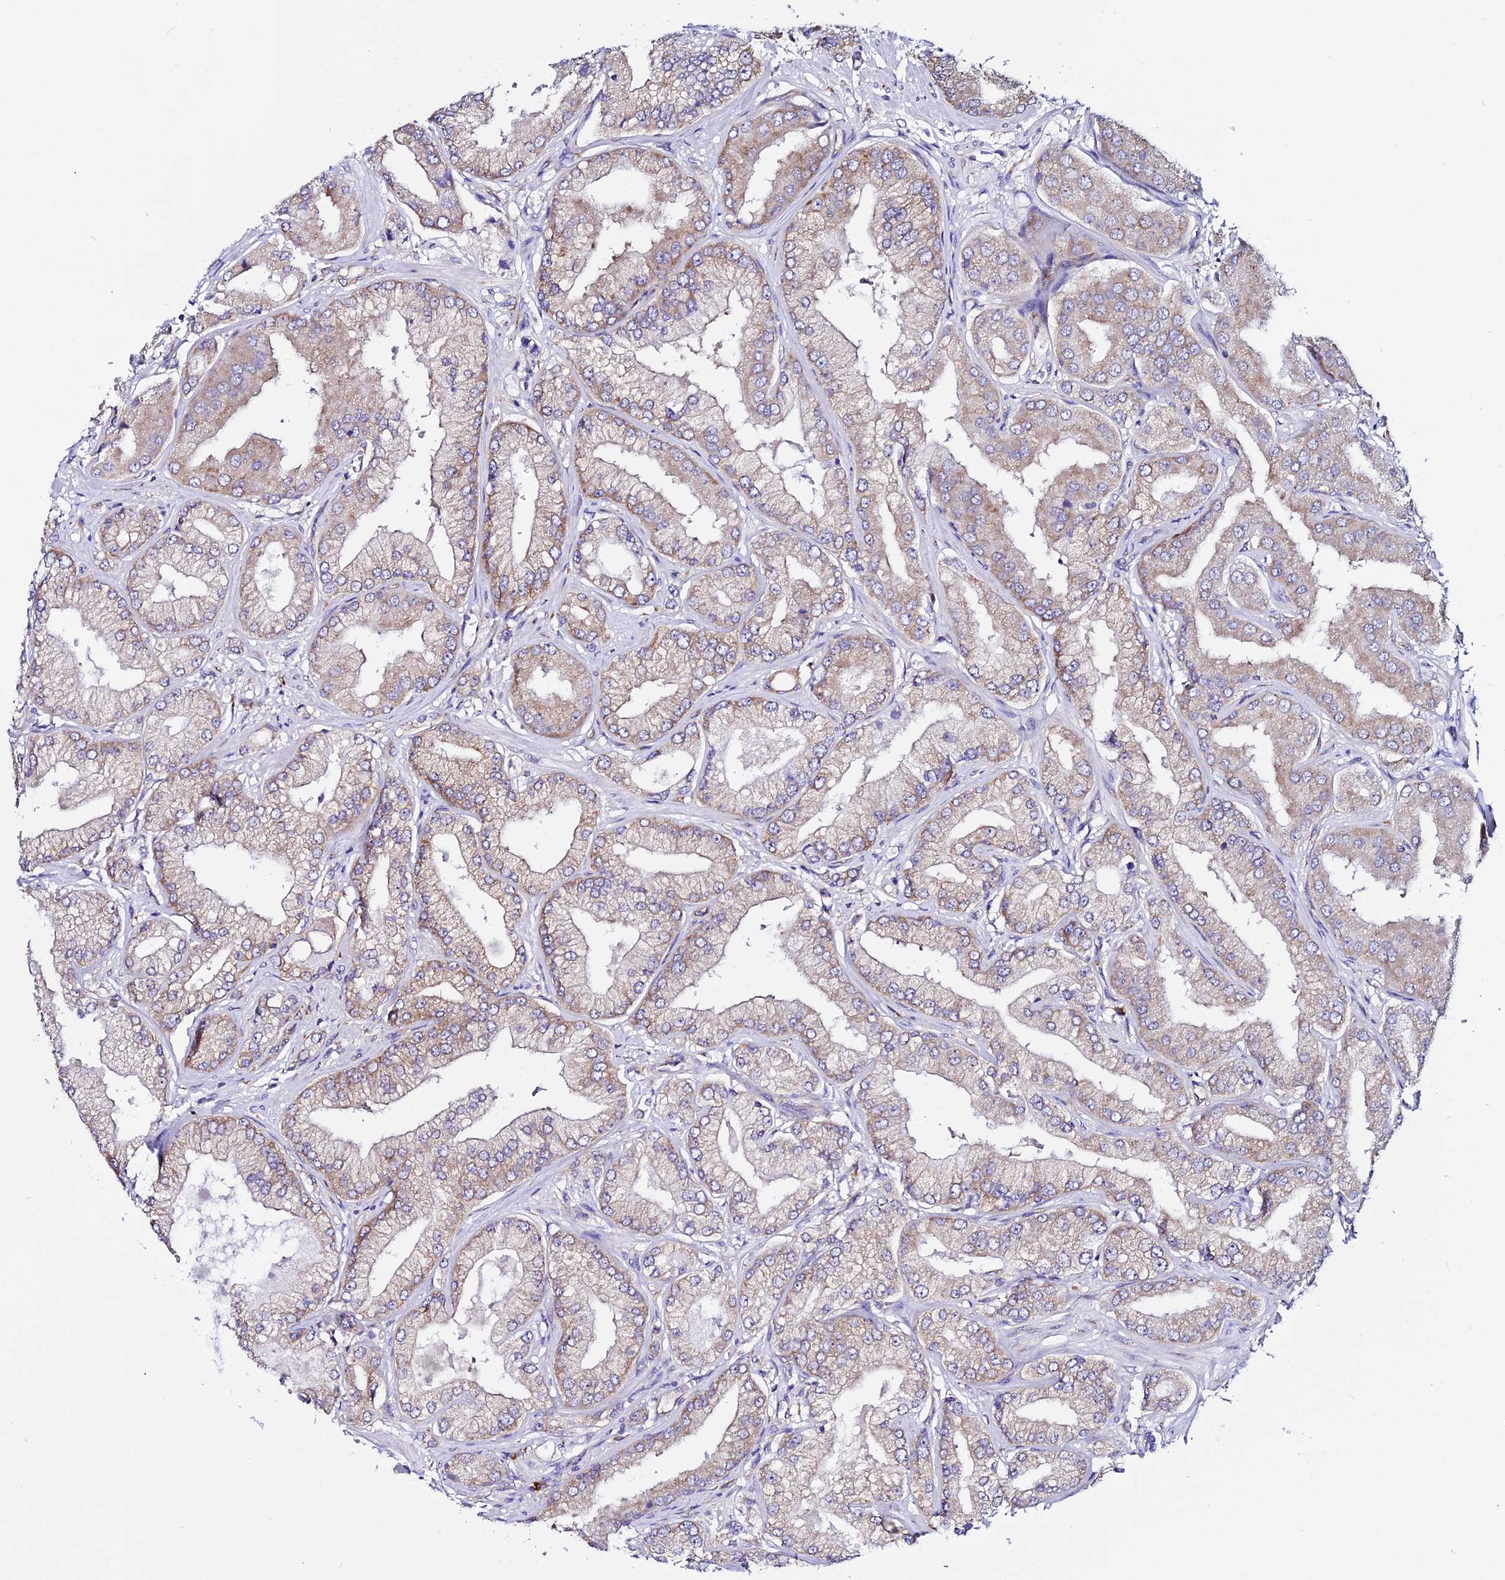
{"staining": {"intensity": "moderate", "quantity": "25%-75%", "location": "cytoplasmic/membranous"}, "tissue": "prostate cancer", "cell_type": "Tumor cells", "image_type": "cancer", "snomed": [{"axis": "morphology", "description": "Adenocarcinoma, Low grade"}, {"axis": "topography", "description": "Prostate"}], "caption": "The image shows immunohistochemical staining of prostate cancer (adenocarcinoma (low-grade)). There is moderate cytoplasmic/membranous positivity is present in about 25%-75% of tumor cells. (IHC, brightfield microscopy, high magnification).", "gene": "EEF1G", "patient": {"sex": "male", "age": 55}}